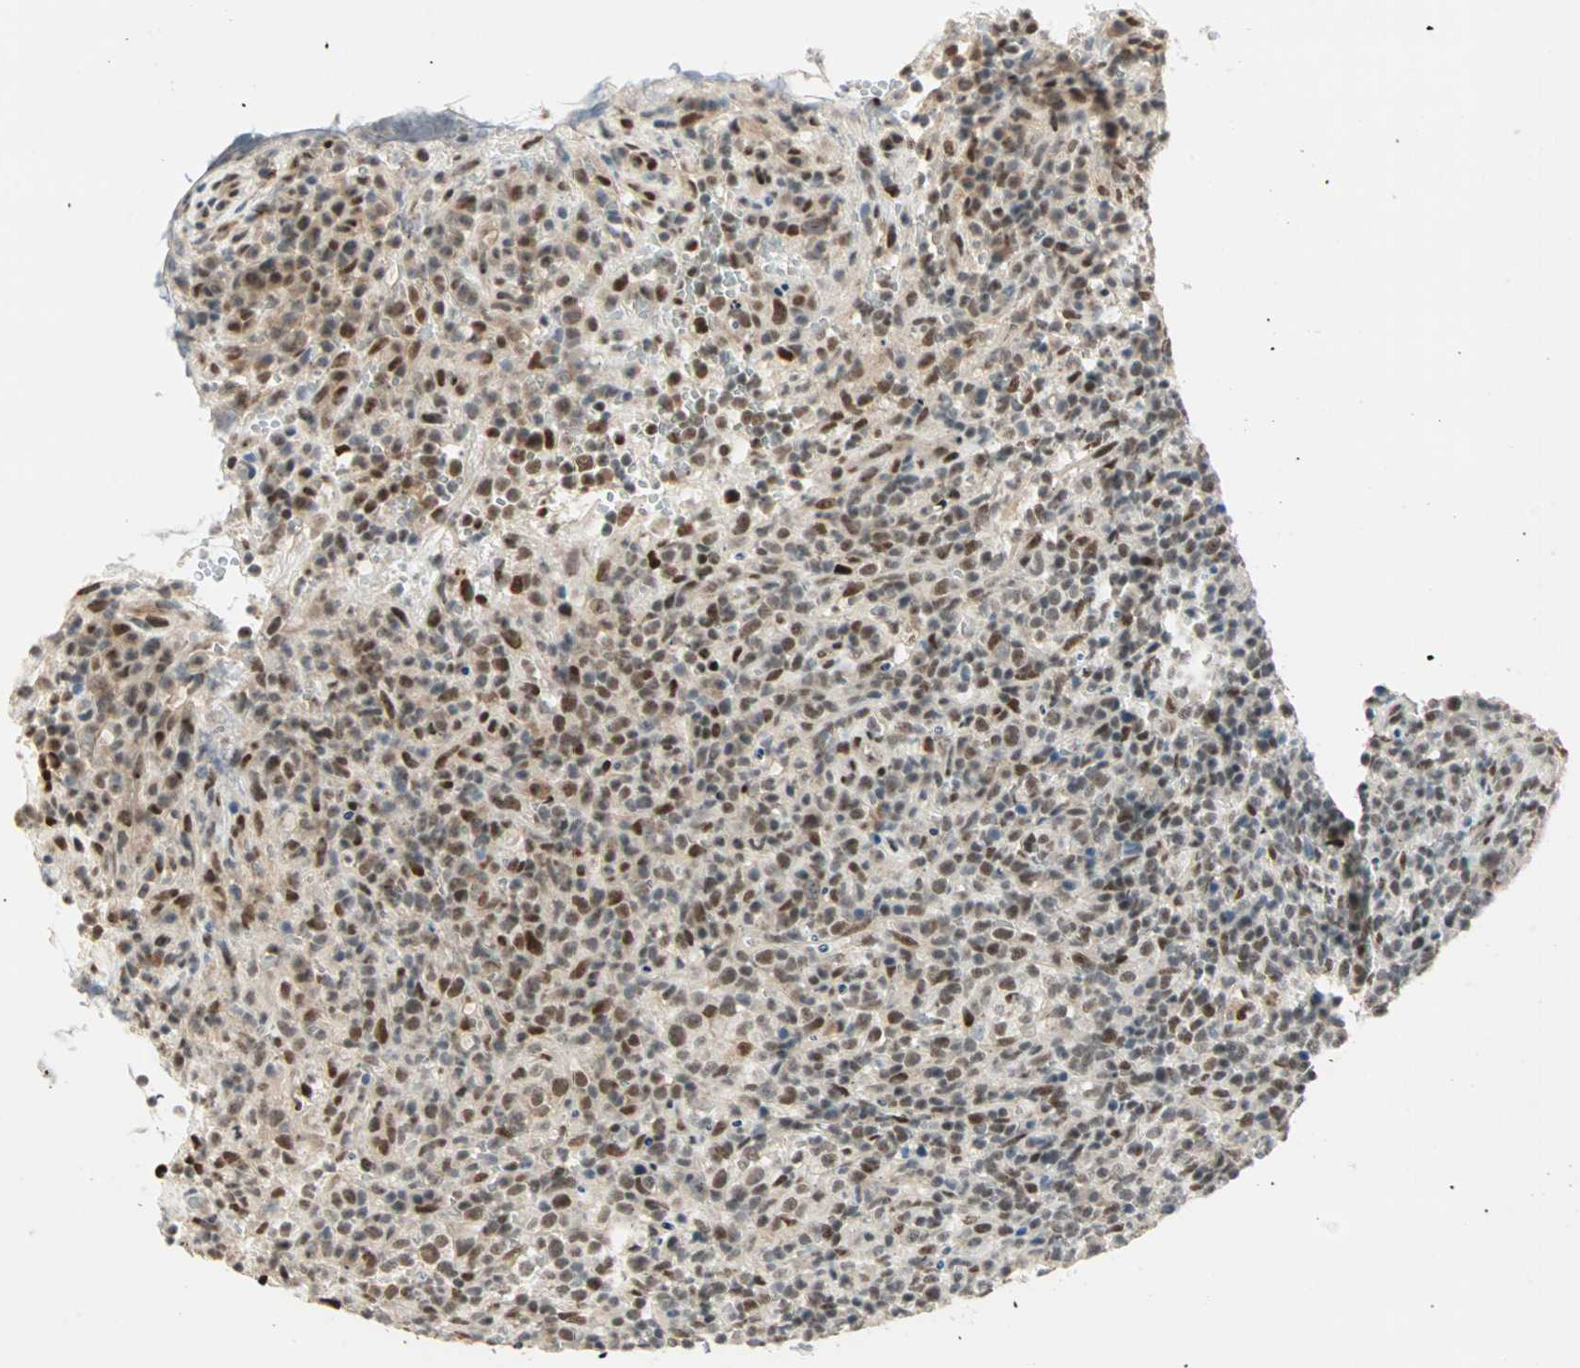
{"staining": {"intensity": "moderate", "quantity": ">75%", "location": "nuclear"}, "tissue": "lymphoma", "cell_type": "Tumor cells", "image_type": "cancer", "snomed": [{"axis": "morphology", "description": "Malignant lymphoma, non-Hodgkin's type, High grade"}, {"axis": "topography", "description": "Lymph node"}], "caption": "Tumor cells reveal medium levels of moderate nuclear expression in about >75% of cells in lymphoma. The protein is stained brown, and the nuclei are stained in blue (DAB IHC with brightfield microscopy, high magnification).", "gene": "BLM", "patient": {"sex": "female", "age": 76}}